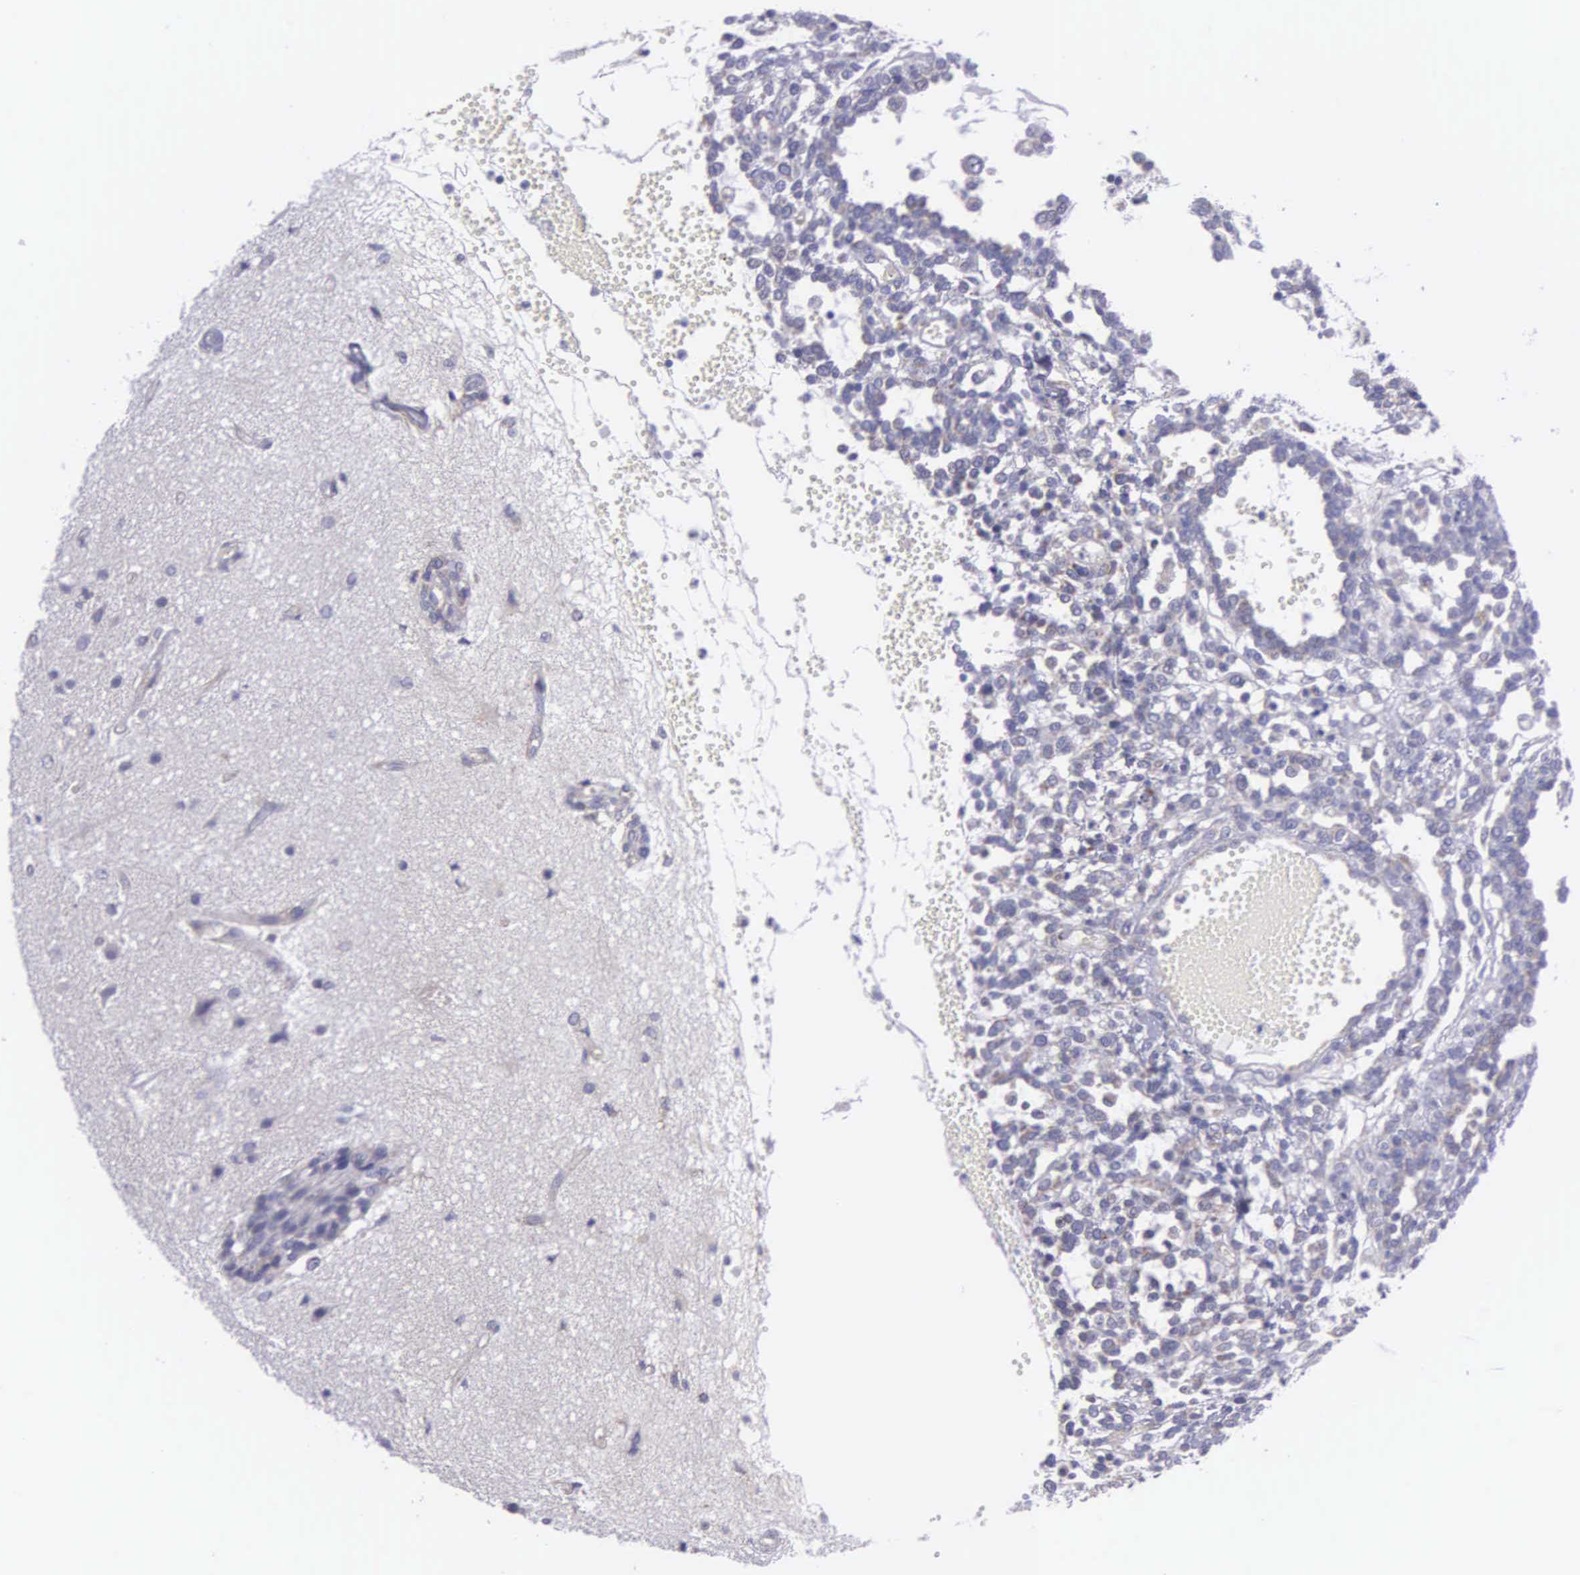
{"staining": {"intensity": "negative", "quantity": "none", "location": "none"}, "tissue": "glioma", "cell_type": "Tumor cells", "image_type": "cancer", "snomed": [{"axis": "morphology", "description": "Glioma, malignant, High grade"}, {"axis": "topography", "description": "Brain"}], "caption": "High-grade glioma (malignant) stained for a protein using immunohistochemistry (IHC) exhibits no expression tumor cells.", "gene": "SYNJ2BP", "patient": {"sex": "male", "age": 66}}